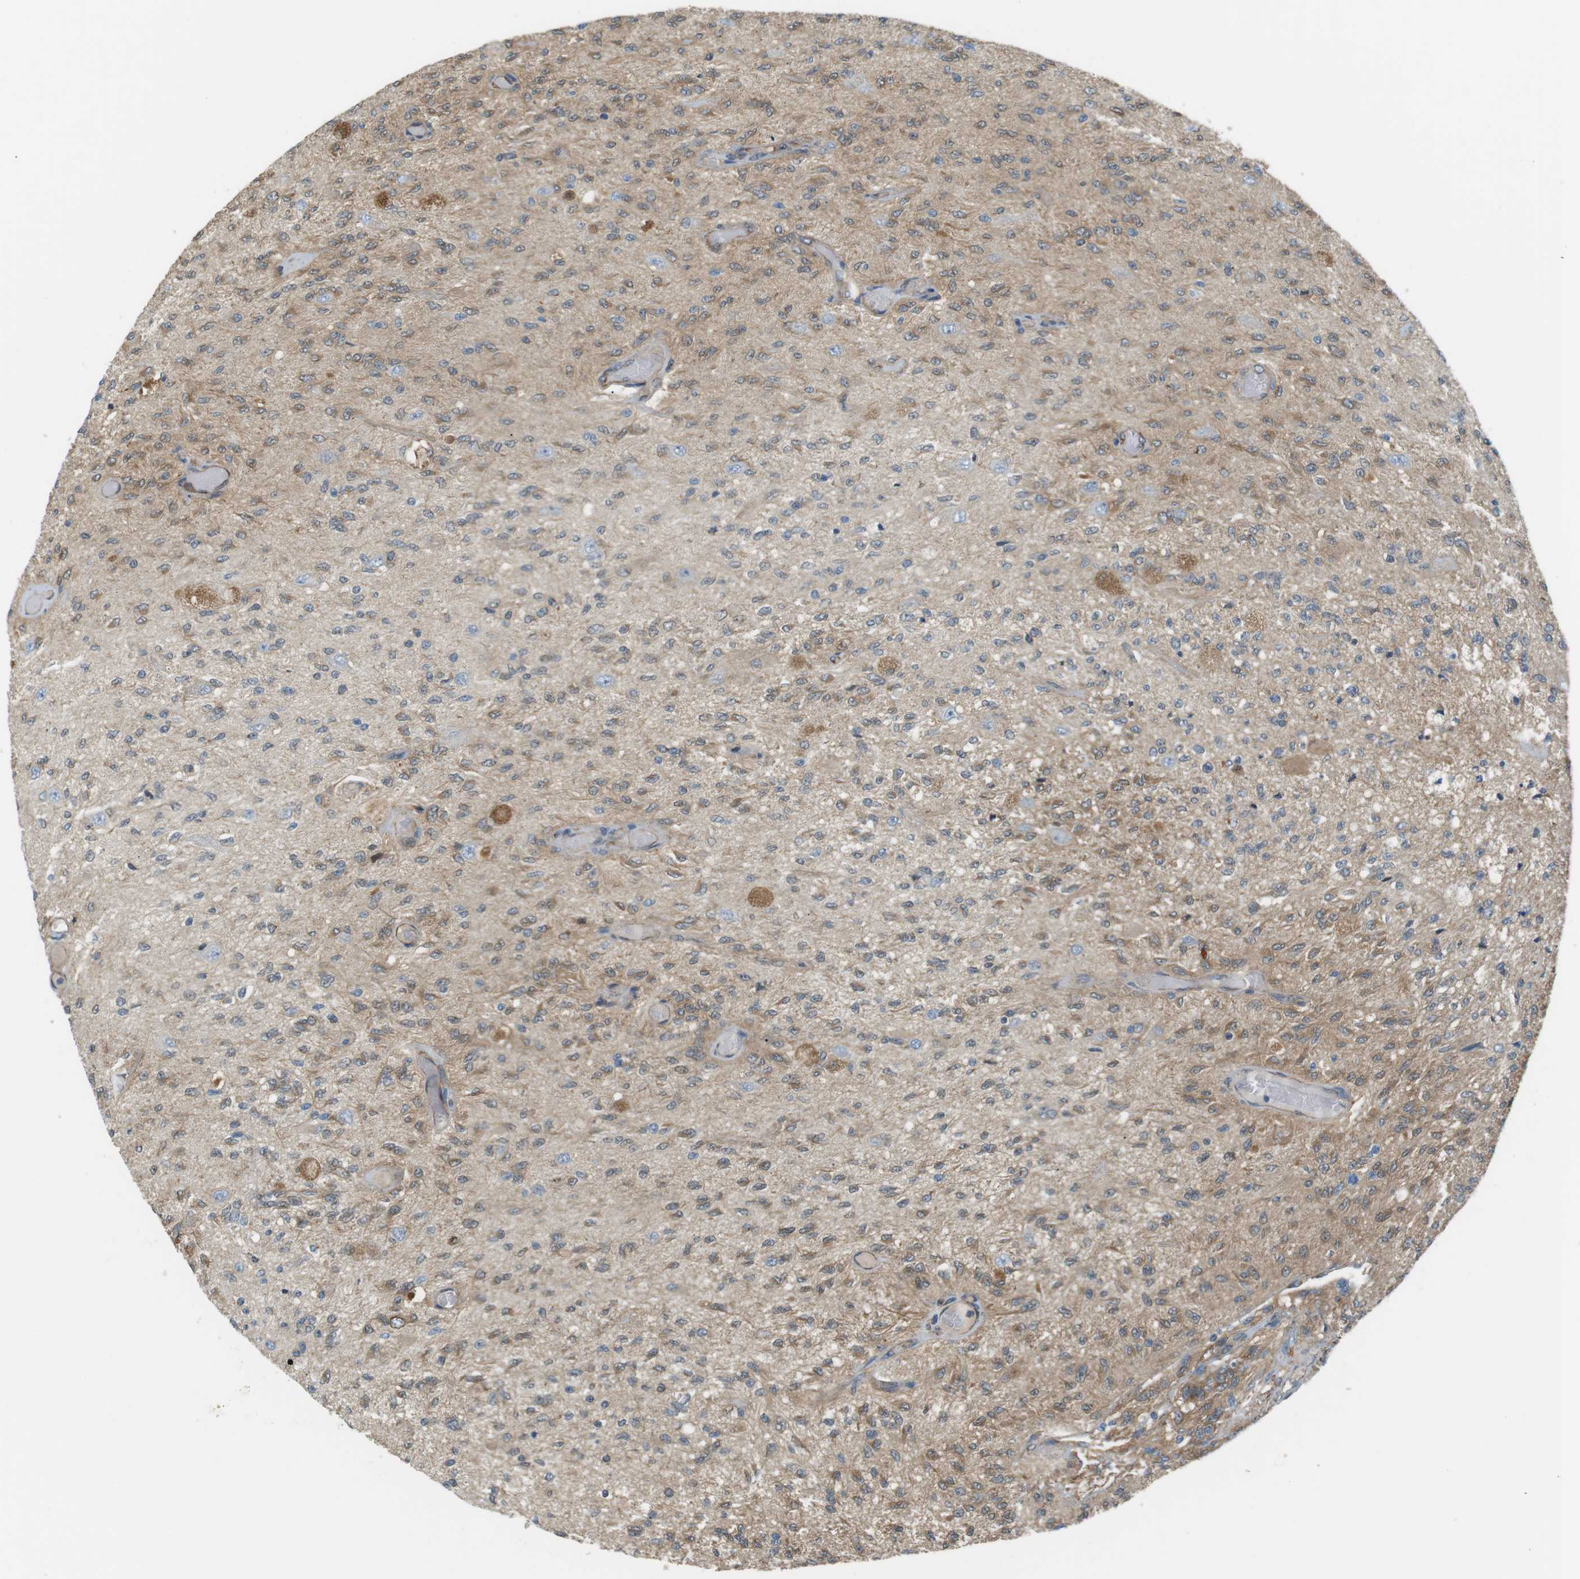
{"staining": {"intensity": "moderate", "quantity": "25%-75%", "location": "cytoplasmic/membranous"}, "tissue": "glioma", "cell_type": "Tumor cells", "image_type": "cancer", "snomed": [{"axis": "morphology", "description": "Normal tissue, NOS"}, {"axis": "morphology", "description": "Glioma, malignant, High grade"}, {"axis": "topography", "description": "Cerebral cortex"}], "caption": "The image exhibits staining of malignant glioma (high-grade), revealing moderate cytoplasmic/membranous protein positivity (brown color) within tumor cells.", "gene": "PEPD", "patient": {"sex": "male", "age": 77}}